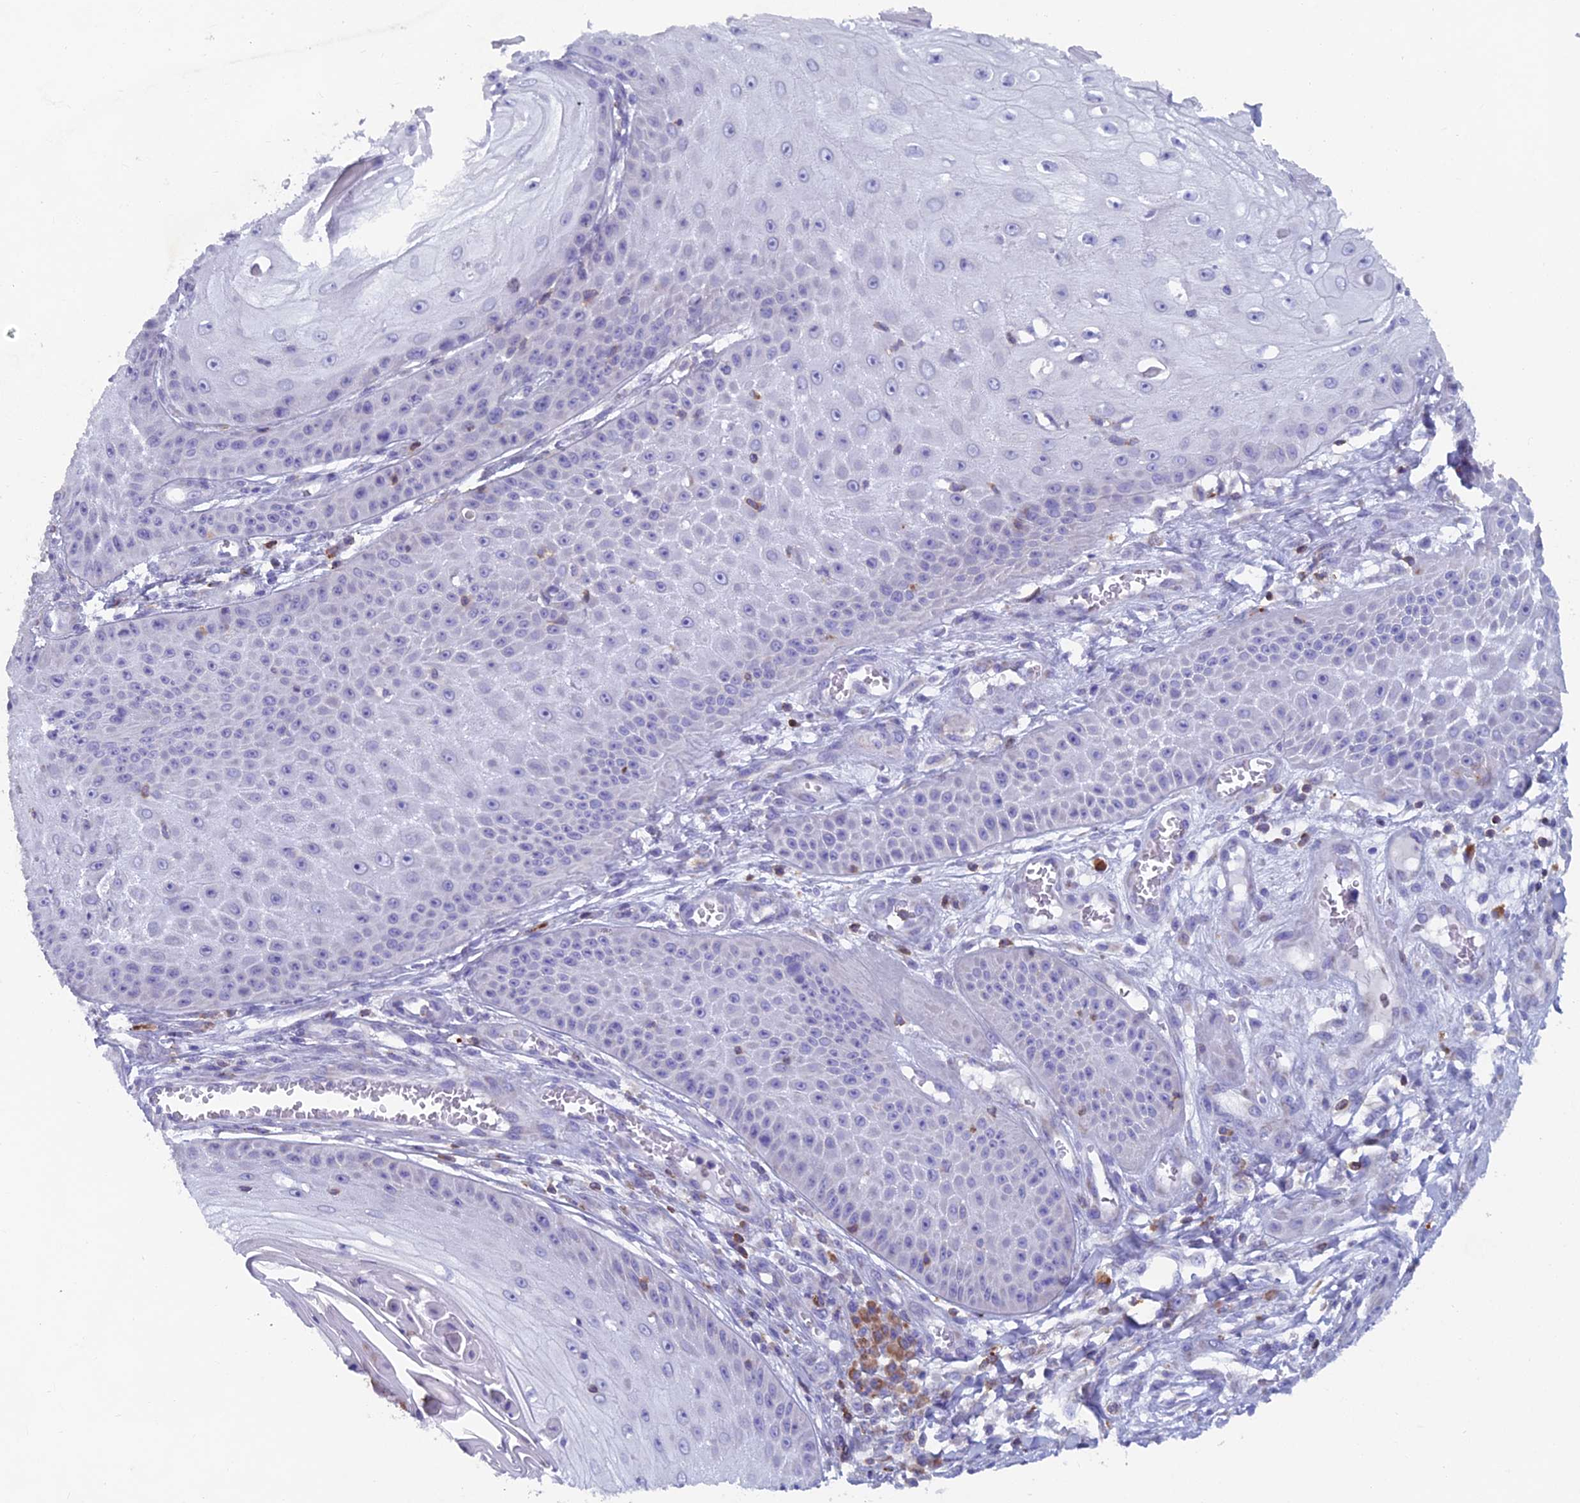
{"staining": {"intensity": "negative", "quantity": "none", "location": "none"}, "tissue": "skin cancer", "cell_type": "Tumor cells", "image_type": "cancer", "snomed": [{"axis": "morphology", "description": "Squamous cell carcinoma, NOS"}, {"axis": "topography", "description": "Skin"}], "caption": "The immunohistochemistry micrograph has no significant staining in tumor cells of skin squamous cell carcinoma tissue. (Brightfield microscopy of DAB IHC at high magnification).", "gene": "ABI3BP", "patient": {"sex": "male", "age": 70}}